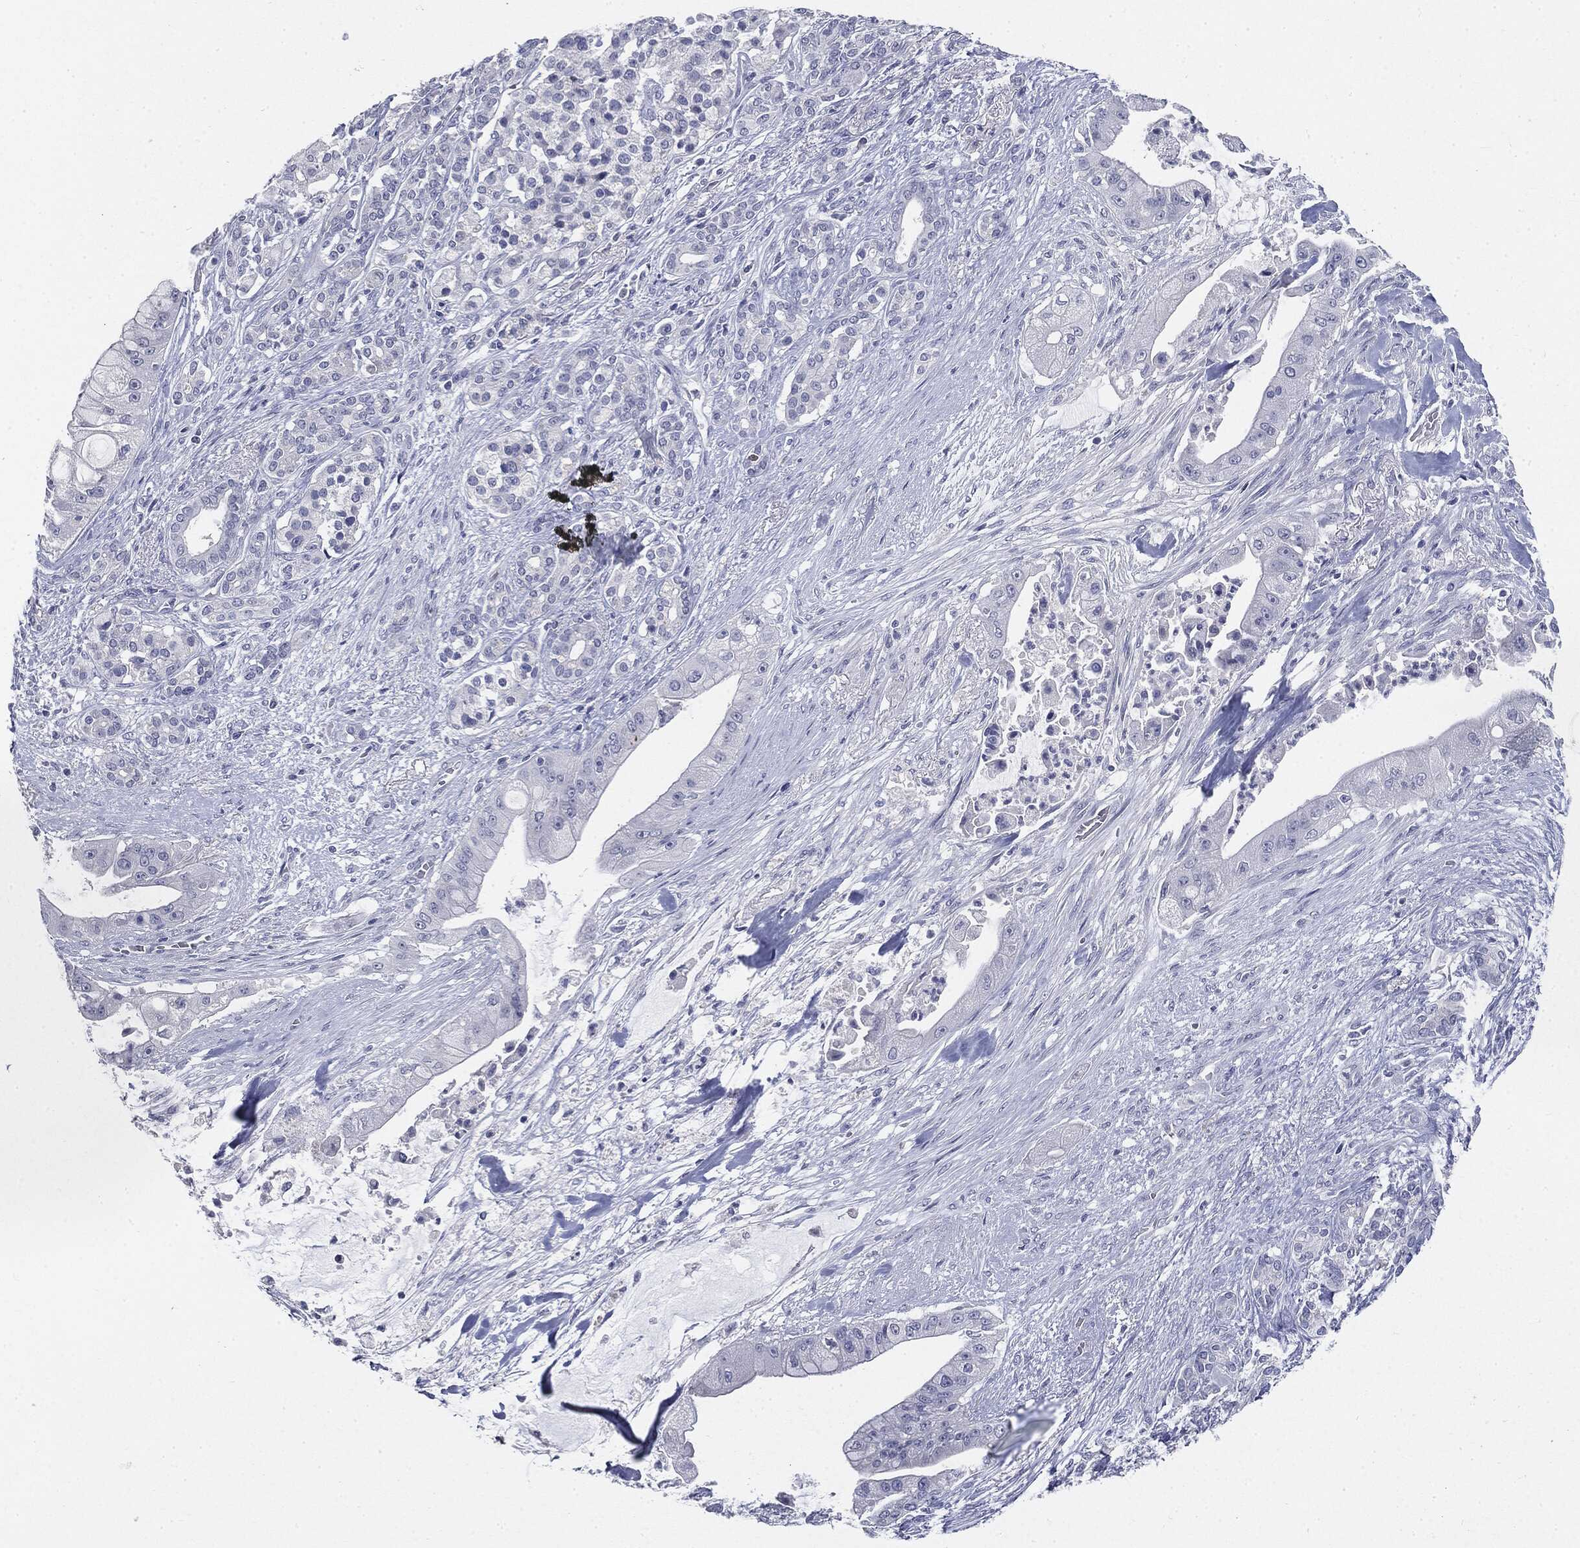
{"staining": {"intensity": "negative", "quantity": "none", "location": "none"}, "tissue": "pancreatic cancer", "cell_type": "Tumor cells", "image_type": "cancer", "snomed": [{"axis": "morphology", "description": "Normal tissue, NOS"}, {"axis": "morphology", "description": "Inflammation, NOS"}, {"axis": "morphology", "description": "Adenocarcinoma, NOS"}, {"axis": "topography", "description": "Pancreas"}], "caption": "Tumor cells show no significant staining in pancreatic adenocarcinoma. (DAB (3,3'-diaminobenzidine) IHC visualized using brightfield microscopy, high magnification).", "gene": "CGB1", "patient": {"sex": "male", "age": 57}}